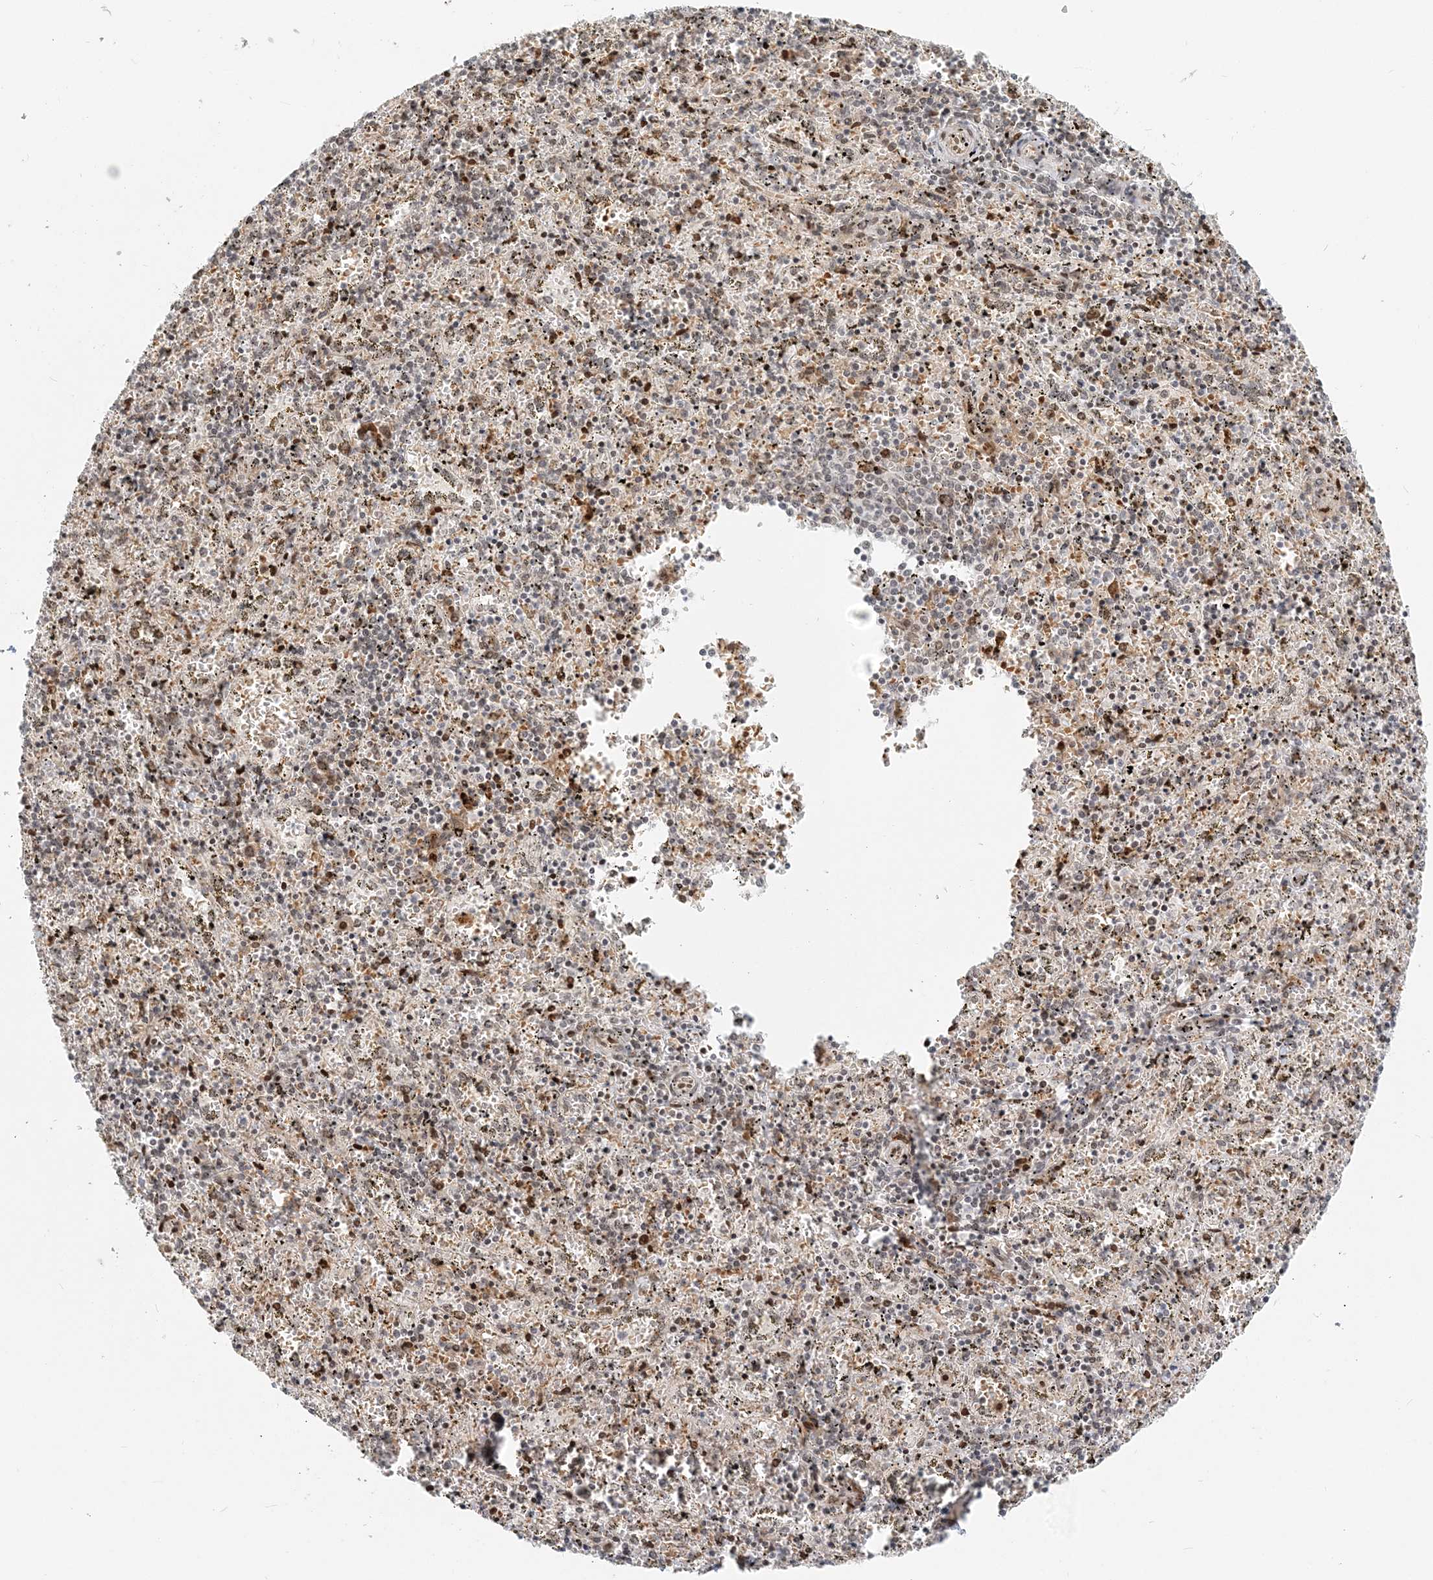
{"staining": {"intensity": "moderate", "quantity": "<25%", "location": "nuclear"}, "tissue": "spleen", "cell_type": "Cells in red pulp", "image_type": "normal", "snomed": [{"axis": "morphology", "description": "Normal tissue, NOS"}, {"axis": "topography", "description": "Spleen"}], "caption": "High-magnification brightfield microscopy of benign spleen stained with DAB (brown) and counterstained with hematoxylin (blue). cells in red pulp exhibit moderate nuclear staining is seen in about<25% of cells.", "gene": "BAZ1B", "patient": {"sex": "male", "age": 11}}